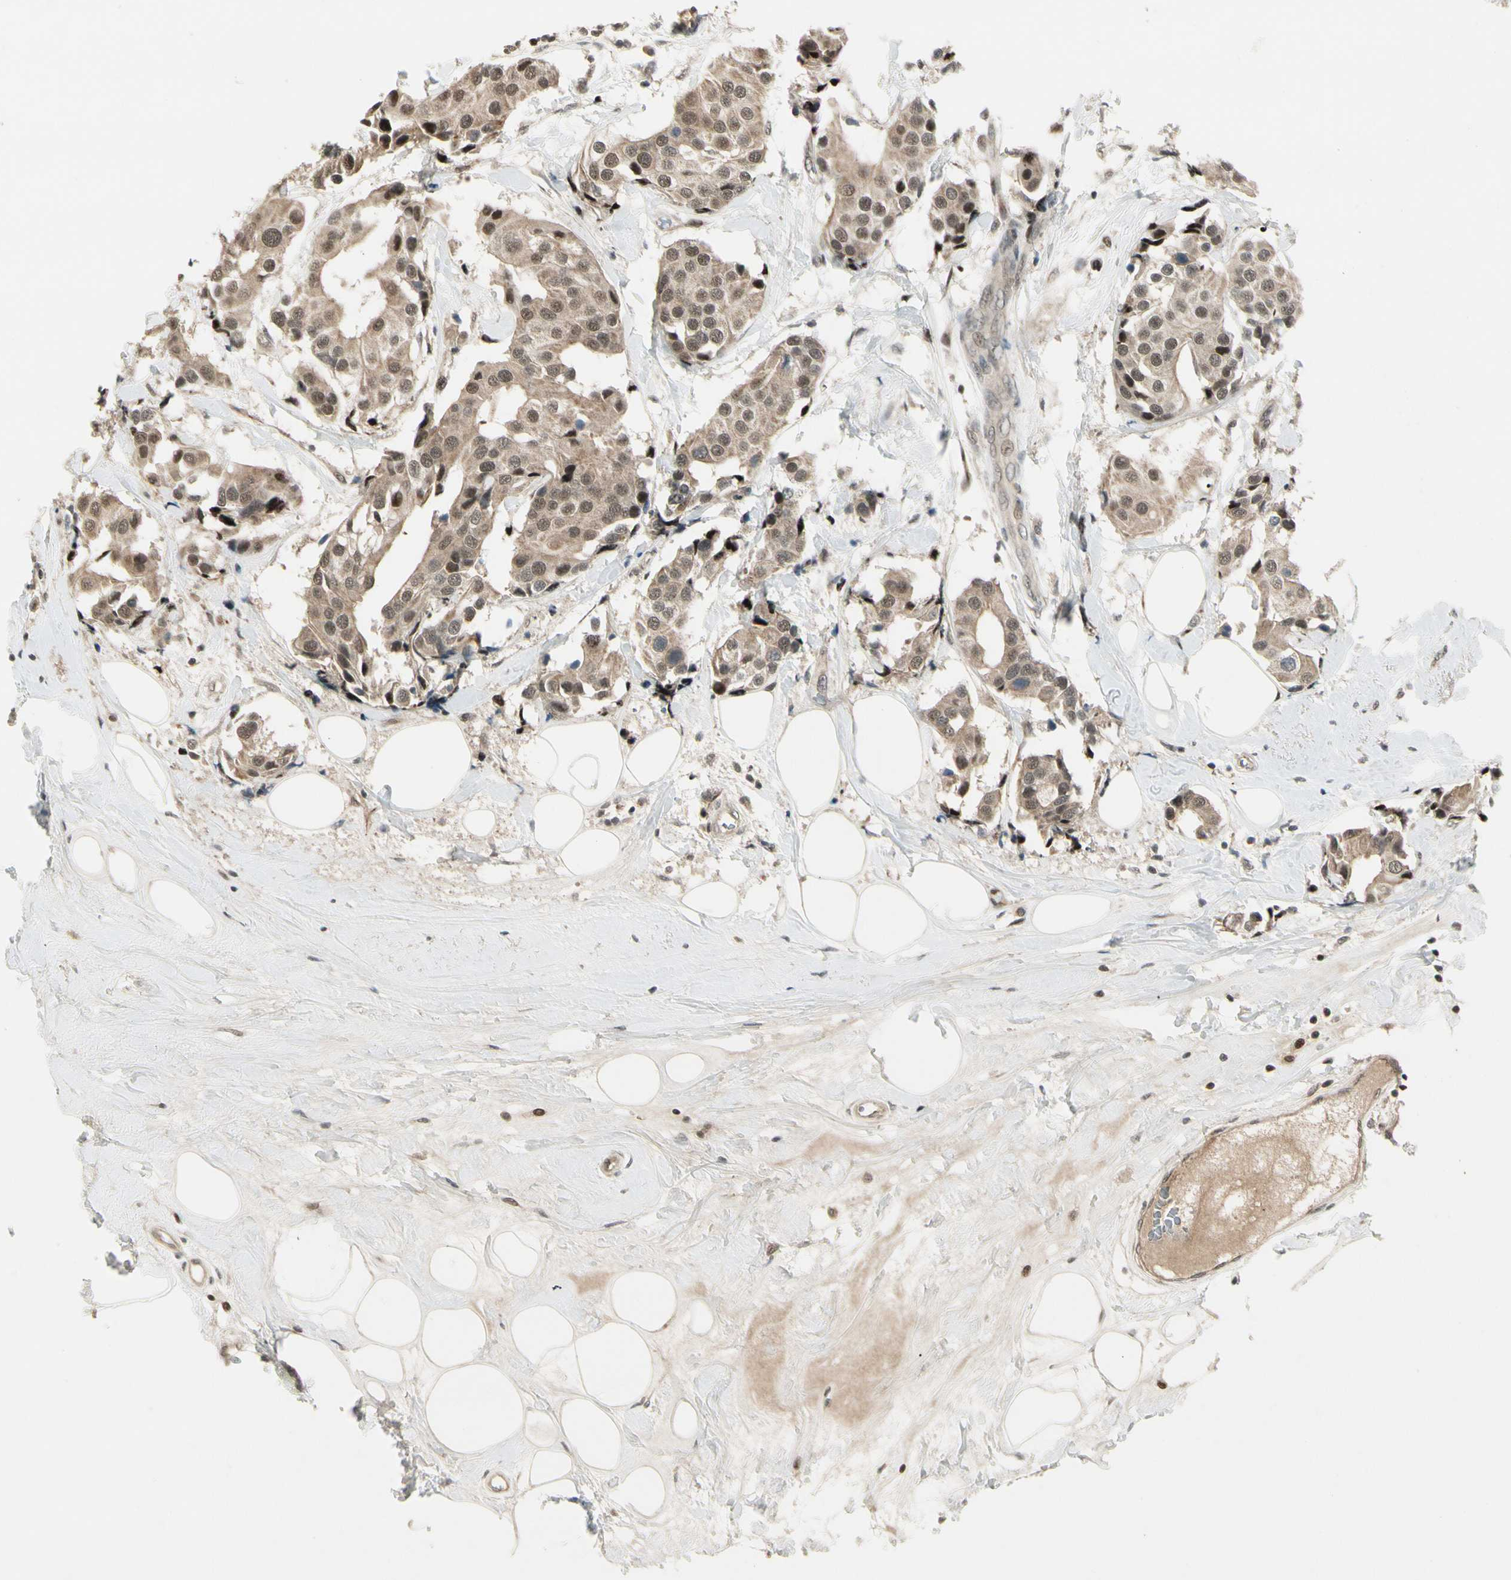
{"staining": {"intensity": "weak", "quantity": ">75%", "location": "cytoplasmic/membranous,nuclear"}, "tissue": "breast cancer", "cell_type": "Tumor cells", "image_type": "cancer", "snomed": [{"axis": "morphology", "description": "Normal tissue, NOS"}, {"axis": "morphology", "description": "Duct carcinoma"}, {"axis": "topography", "description": "Breast"}], "caption": "About >75% of tumor cells in human breast infiltrating ductal carcinoma display weak cytoplasmic/membranous and nuclear protein positivity as visualized by brown immunohistochemical staining.", "gene": "CDK11A", "patient": {"sex": "female", "age": 39}}